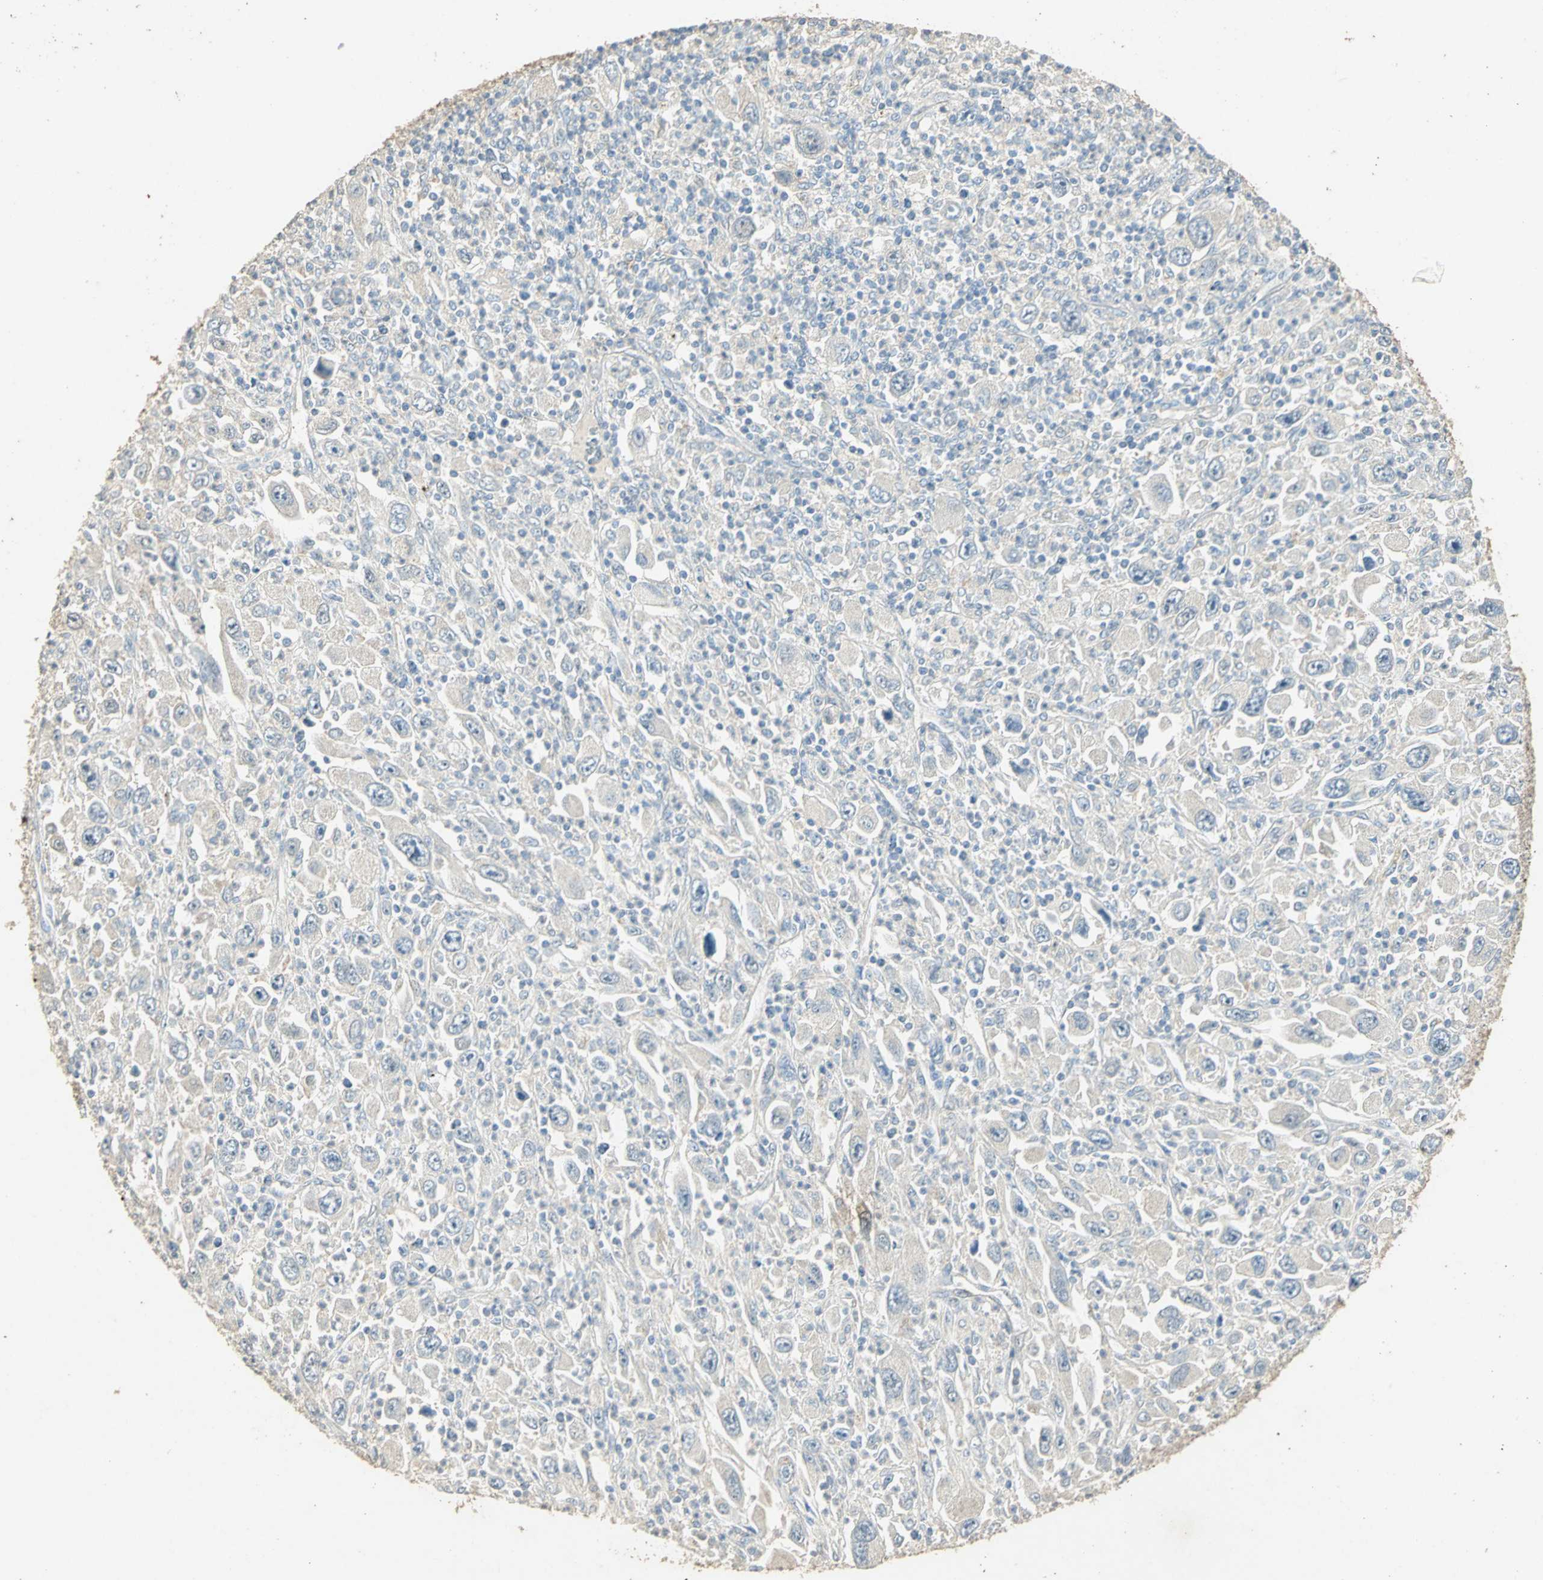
{"staining": {"intensity": "negative", "quantity": "none", "location": "none"}, "tissue": "melanoma", "cell_type": "Tumor cells", "image_type": "cancer", "snomed": [{"axis": "morphology", "description": "Malignant melanoma, Metastatic site"}, {"axis": "topography", "description": "Skin"}], "caption": "Photomicrograph shows no protein staining in tumor cells of malignant melanoma (metastatic site) tissue.", "gene": "ASB9", "patient": {"sex": "female", "age": 56}}